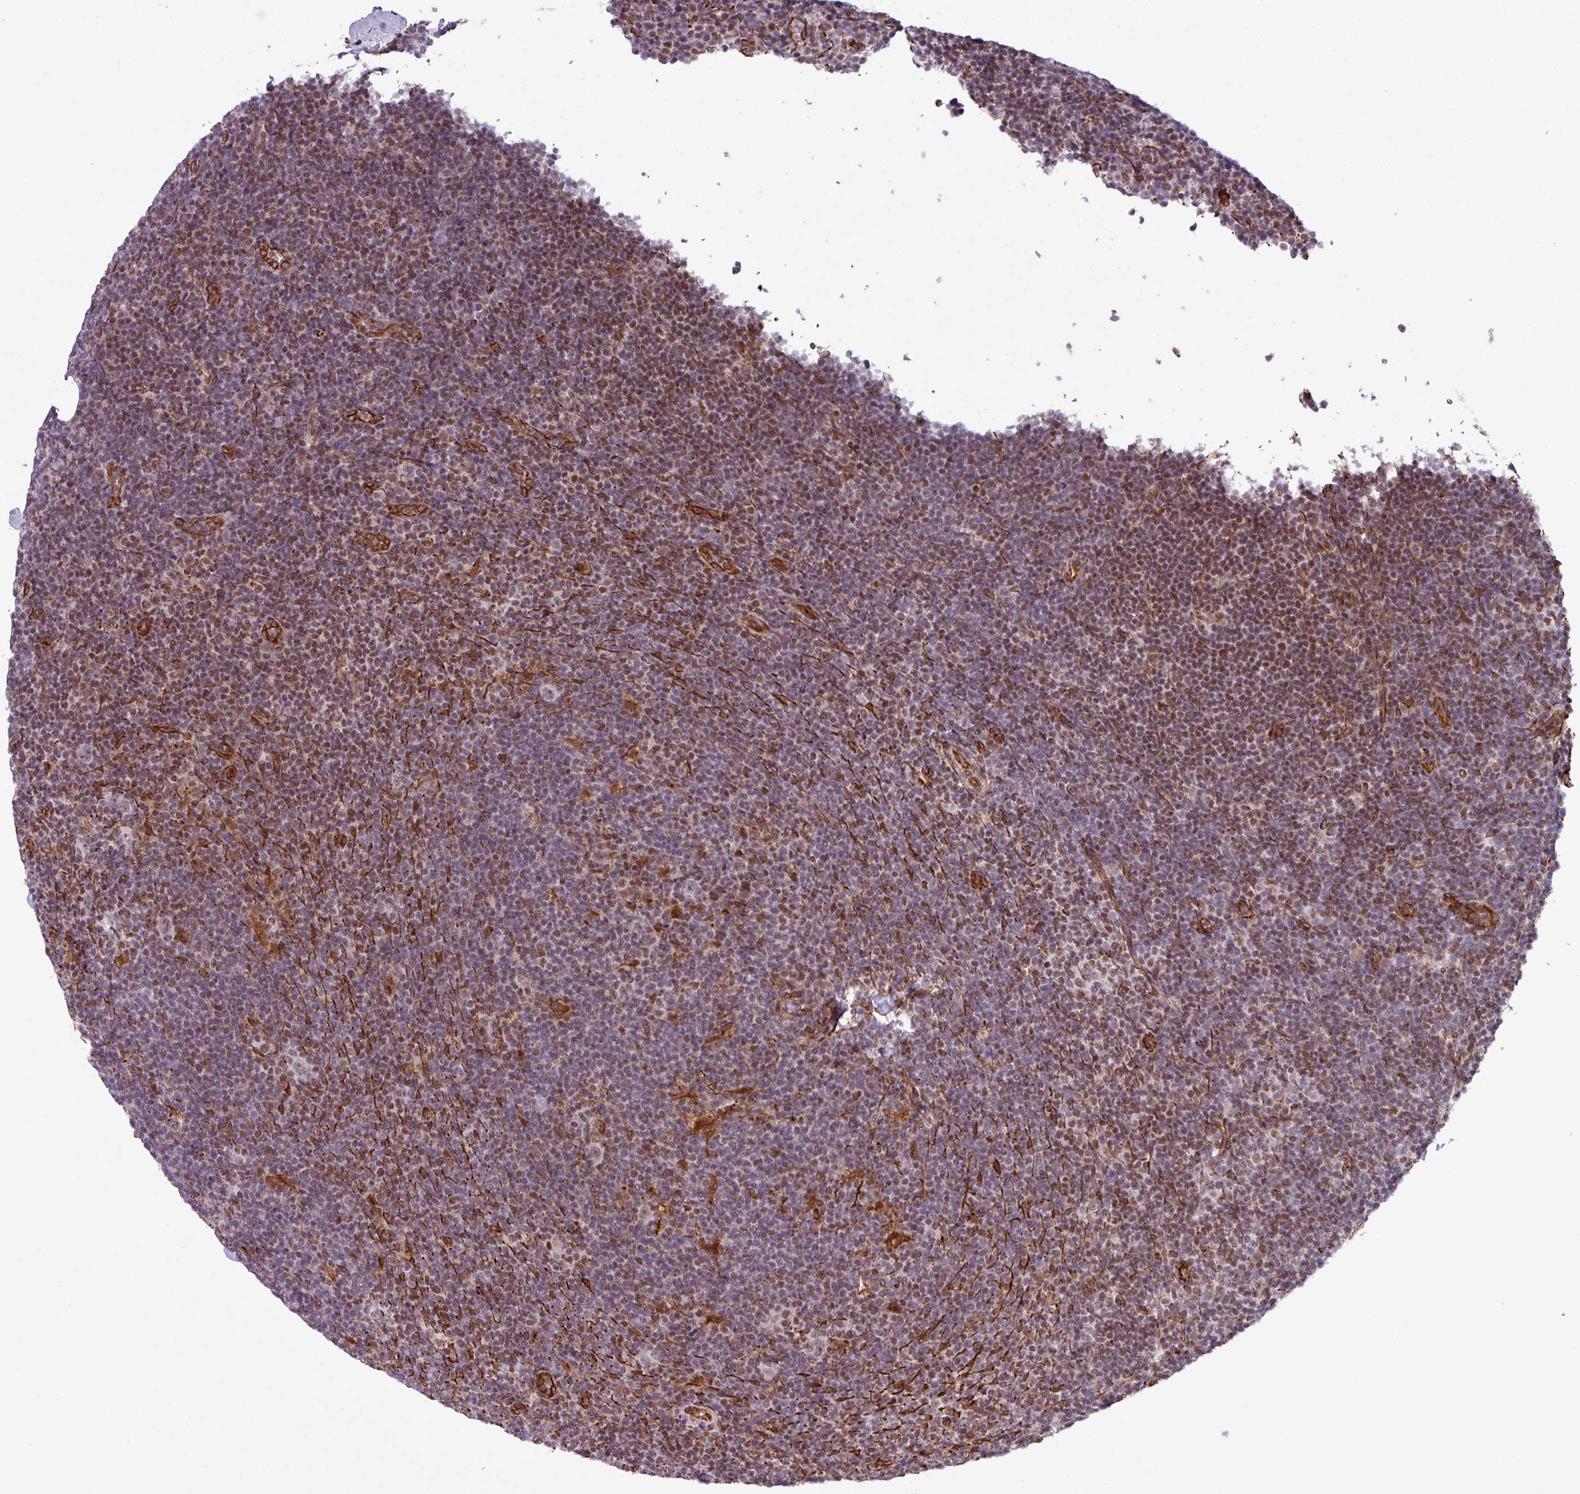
{"staining": {"intensity": "negative", "quantity": "none", "location": "none"}, "tissue": "lymphoma", "cell_type": "Tumor cells", "image_type": "cancer", "snomed": [{"axis": "morphology", "description": "Hodgkin's disease, NOS"}, {"axis": "topography", "description": "Lymph node"}], "caption": "Tumor cells are negative for brown protein staining in lymphoma. The staining was performed using DAB (3,3'-diaminobenzidine) to visualize the protein expression in brown, while the nuclei were stained in blue with hematoxylin (Magnification: 20x).", "gene": "CHD3", "patient": {"sex": "female", "age": 57}}